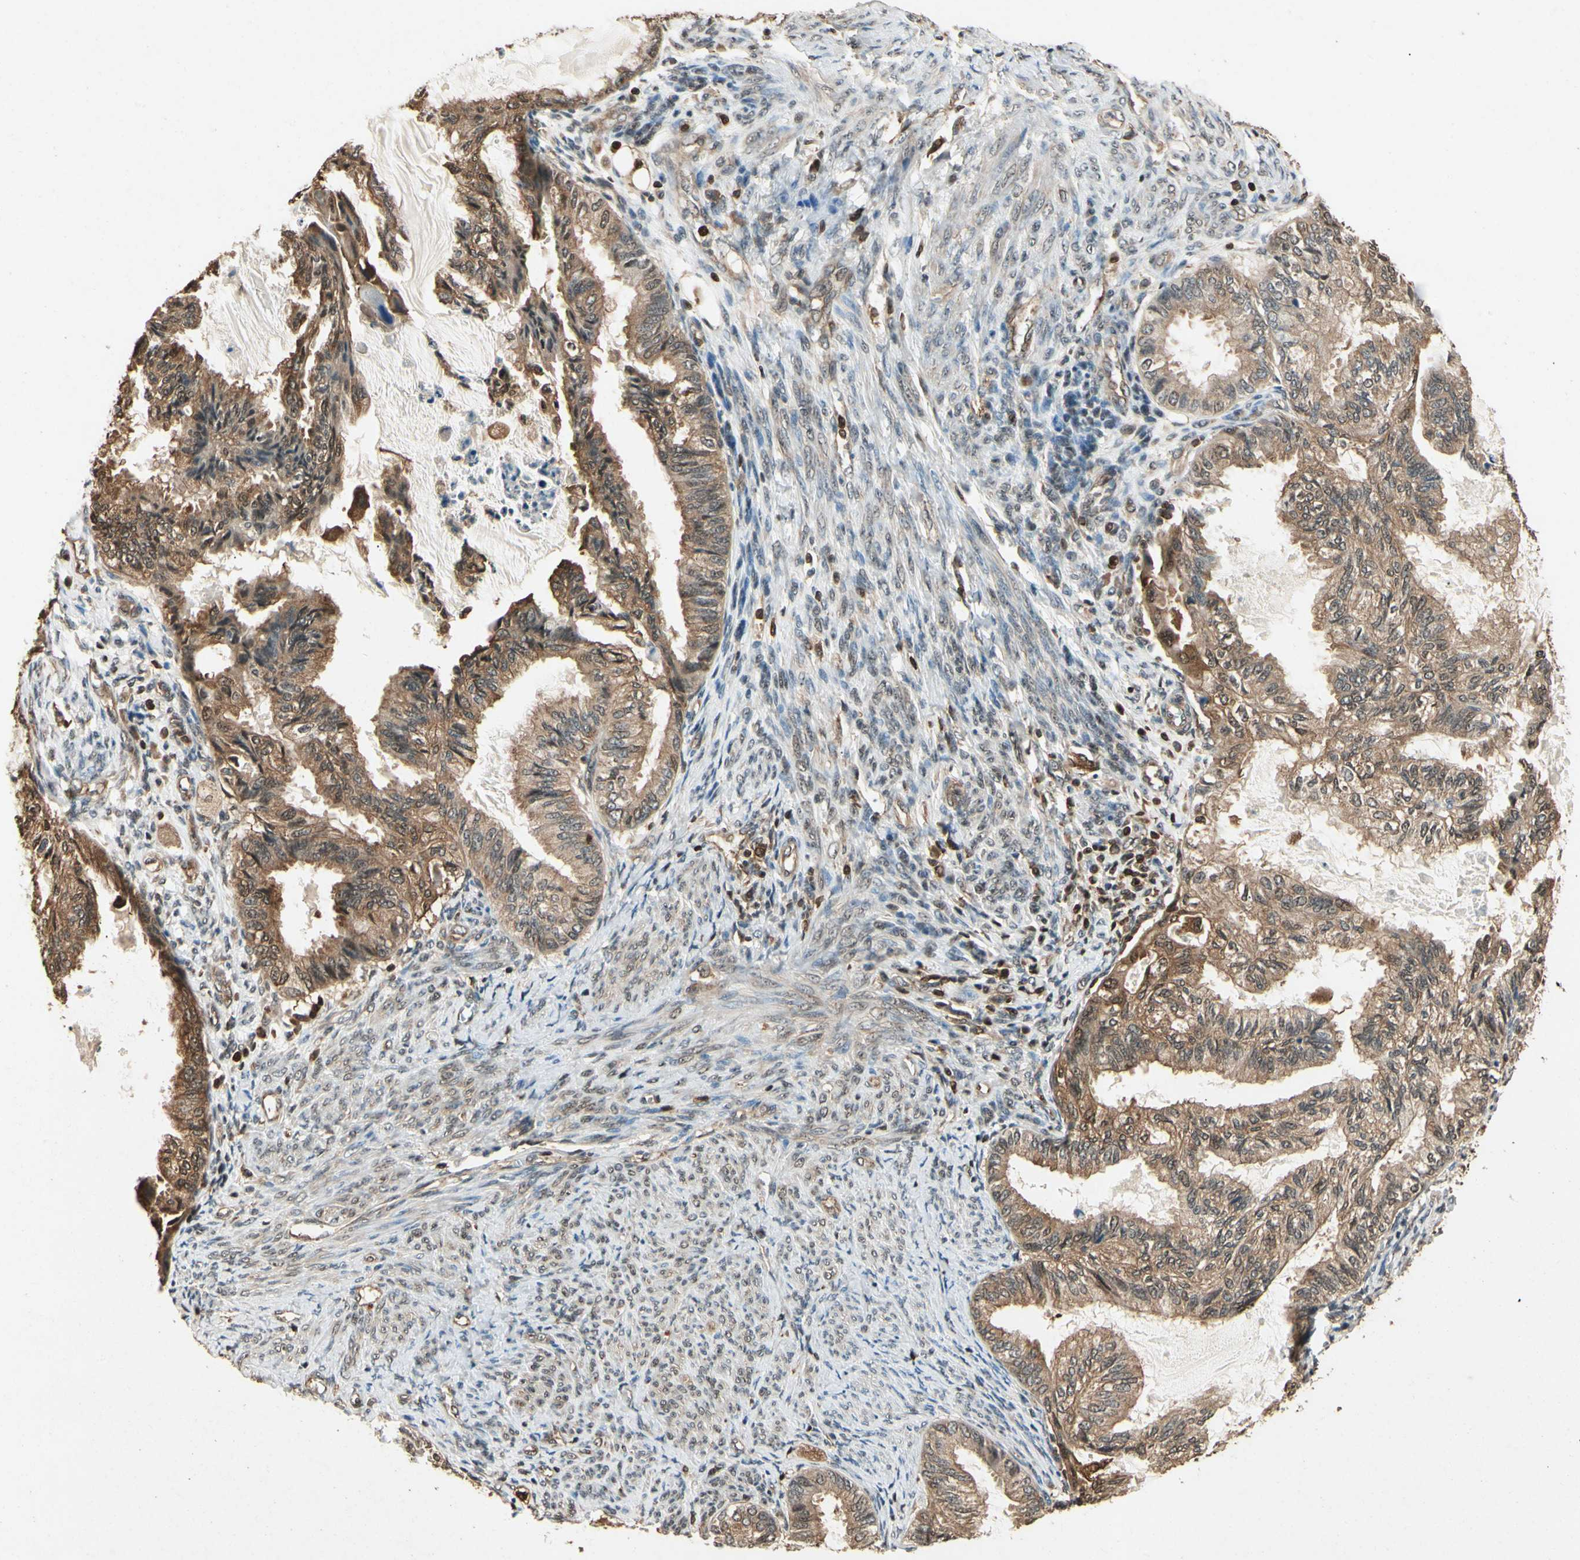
{"staining": {"intensity": "moderate", "quantity": ">75%", "location": "cytoplasmic/membranous"}, "tissue": "cervical cancer", "cell_type": "Tumor cells", "image_type": "cancer", "snomed": [{"axis": "morphology", "description": "Normal tissue, NOS"}, {"axis": "morphology", "description": "Adenocarcinoma, NOS"}, {"axis": "topography", "description": "Cervix"}, {"axis": "topography", "description": "Endometrium"}], "caption": "The histopathology image demonstrates staining of adenocarcinoma (cervical), revealing moderate cytoplasmic/membranous protein staining (brown color) within tumor cells. (Brightfield microscopy of DAB IHC at high magnification).", "gene": "YWHAQ", "patient": {"sex": "female", "age": 86}}